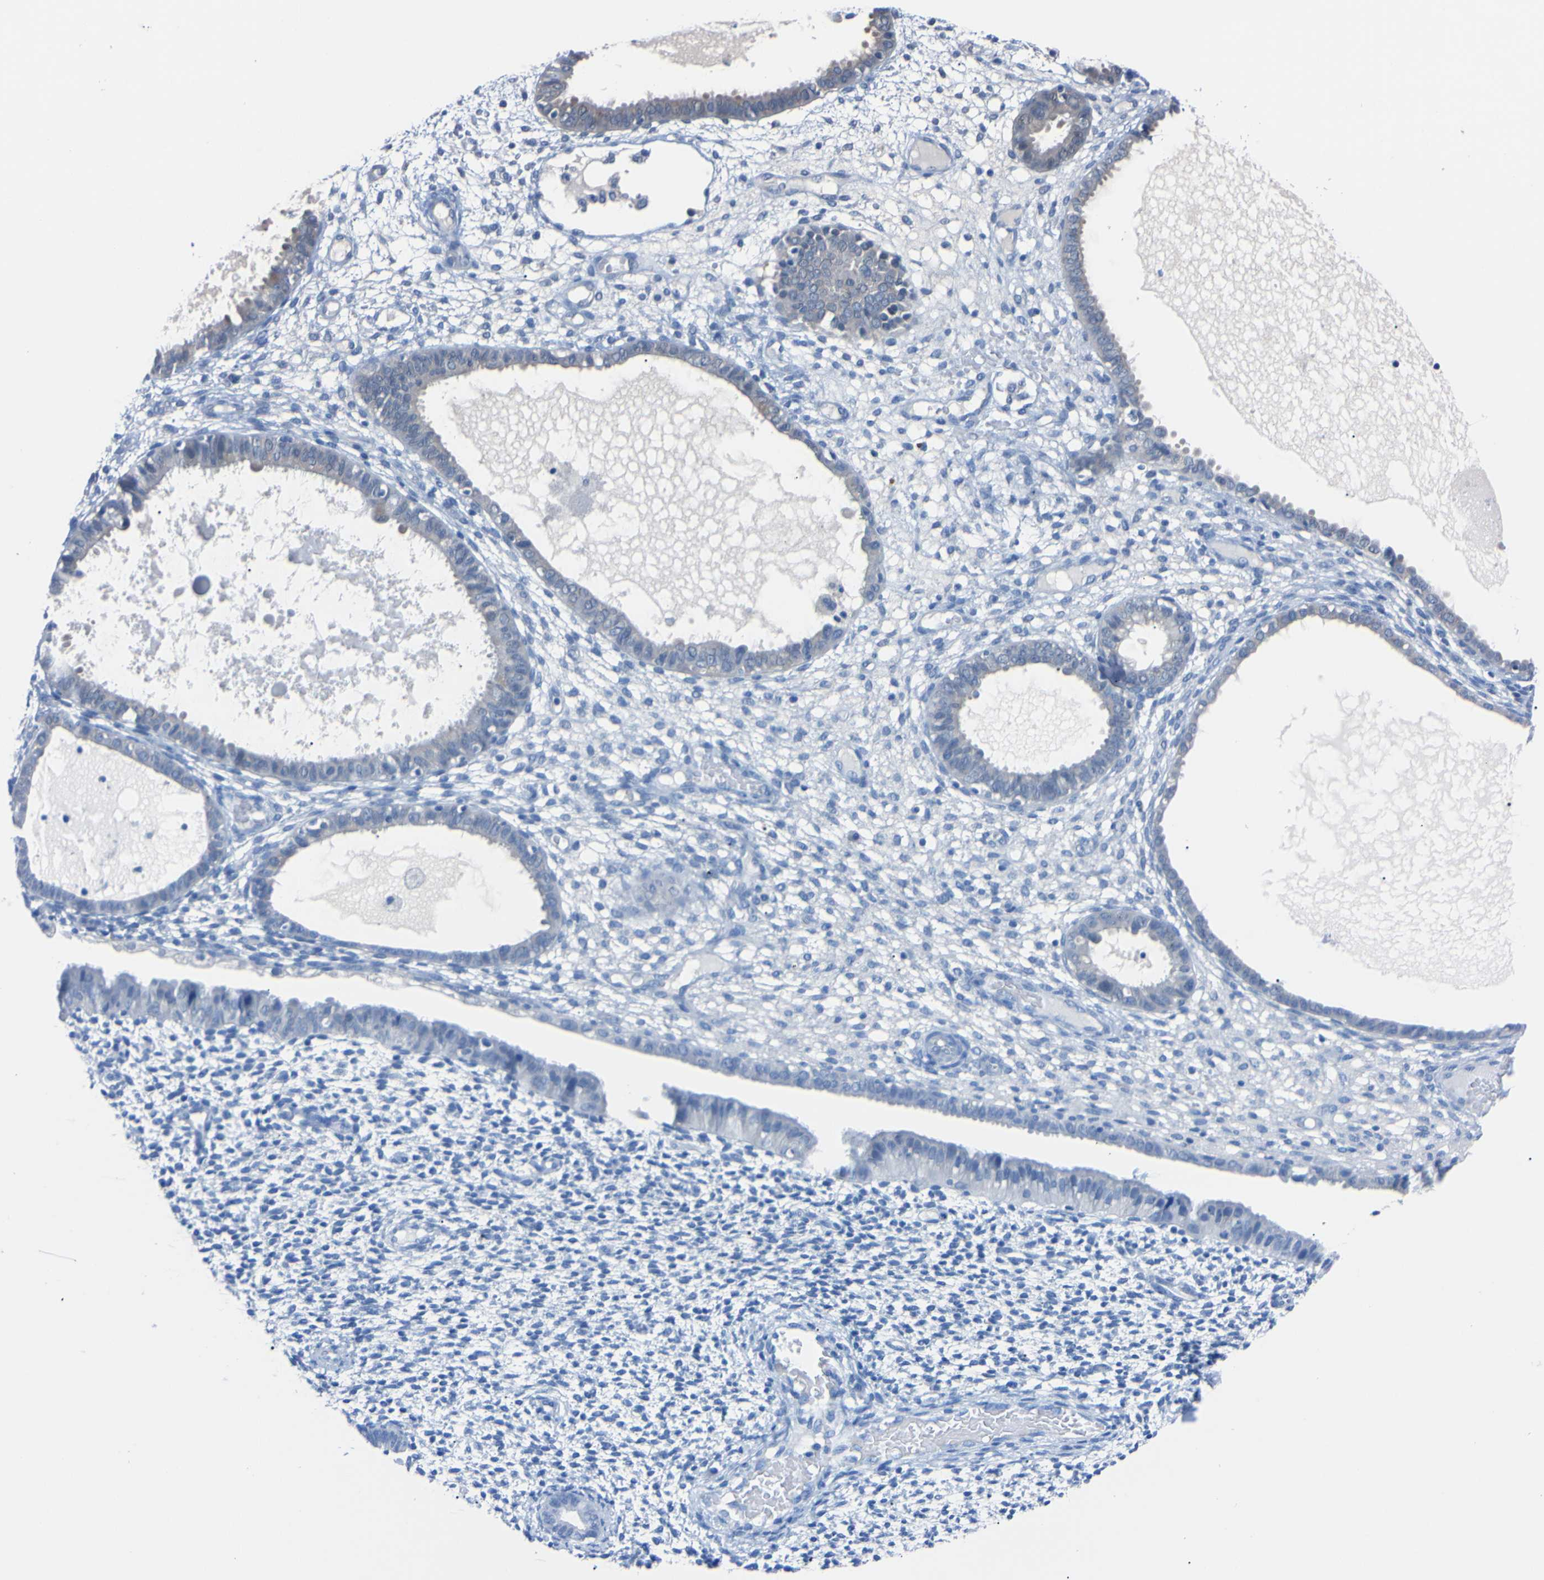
{"staining": {"intensity": "negative", "quantity": "none", "location": "none"}, "tissue": "endometrium", "cell_type": "Cells in endometrial stroma", "image_type": "normal", "snomed": [{"axis": "morphology", "description": "Normal tissue, NOS"}, {"axis": "topography", "description": "Endometrium"}], "caption": "Protein analysis of benign endometrium displays no significant staining in cells in endometrial stroma. The staining is performed using DAB brown chromogen with nuclei counter-stained in using hematoxylin.", "gene": "RARS1", "patient": {"sex": "female", "age": 61}}